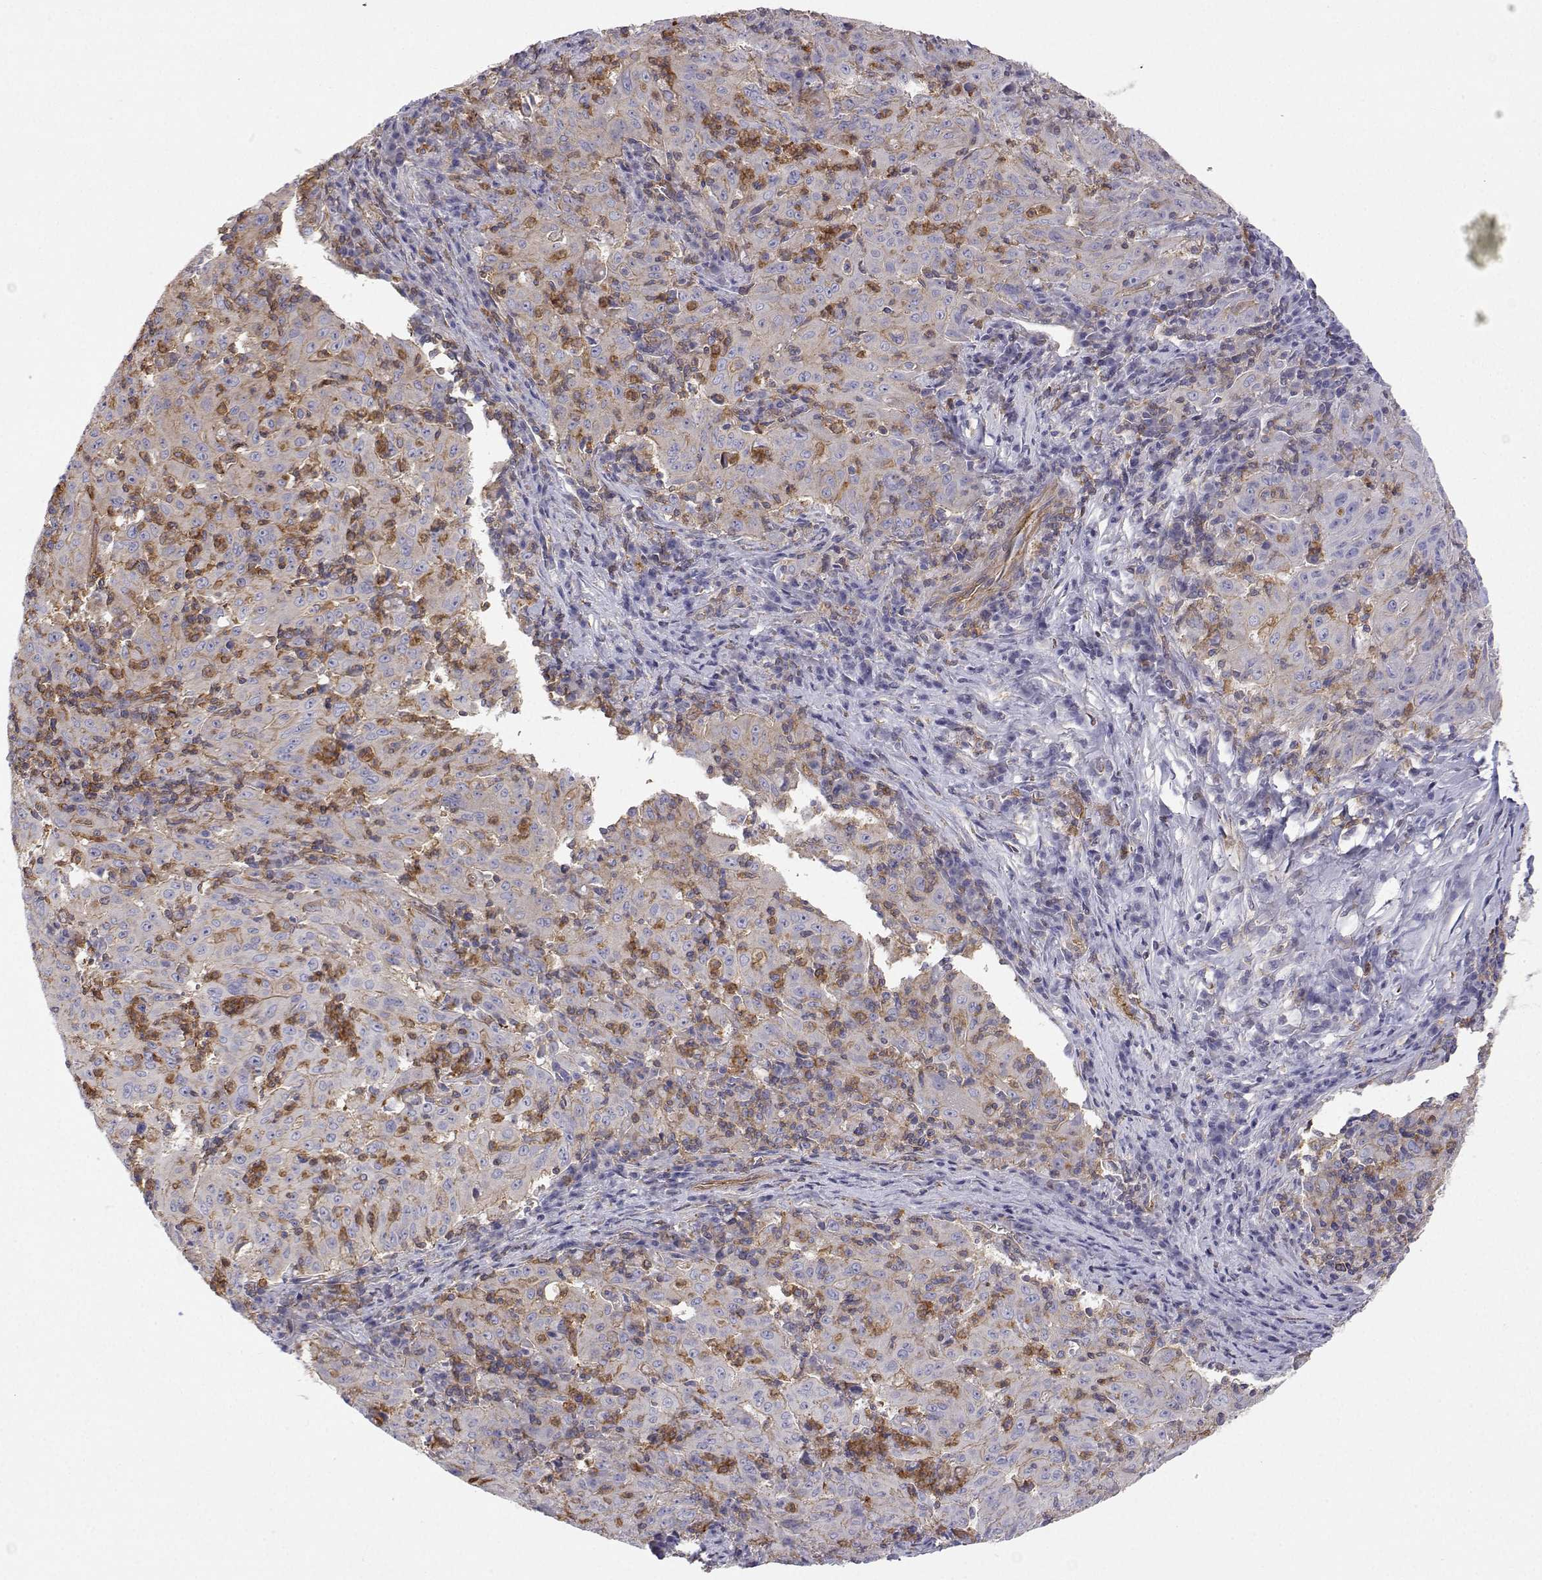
{"staining": {"intensity": "negative", "quantity": "none", "location": "none"}, "tissue": "pancreatic cancer", "cell_type": "Tumor cells", "image_type": "cancer", "snomed": [{"axis": "morphology", "description": "Adenocarcinoma, NOS"}, {"axis": "topography", "description": "Pancreas"}], "caption": "Pancreatic cancer (adenocarcinoma) was stained to show a protein in brown. There is no significant staining in tumor cells.", "gene": "MYH9", "patient": {"sex": "male", "age": 63}}